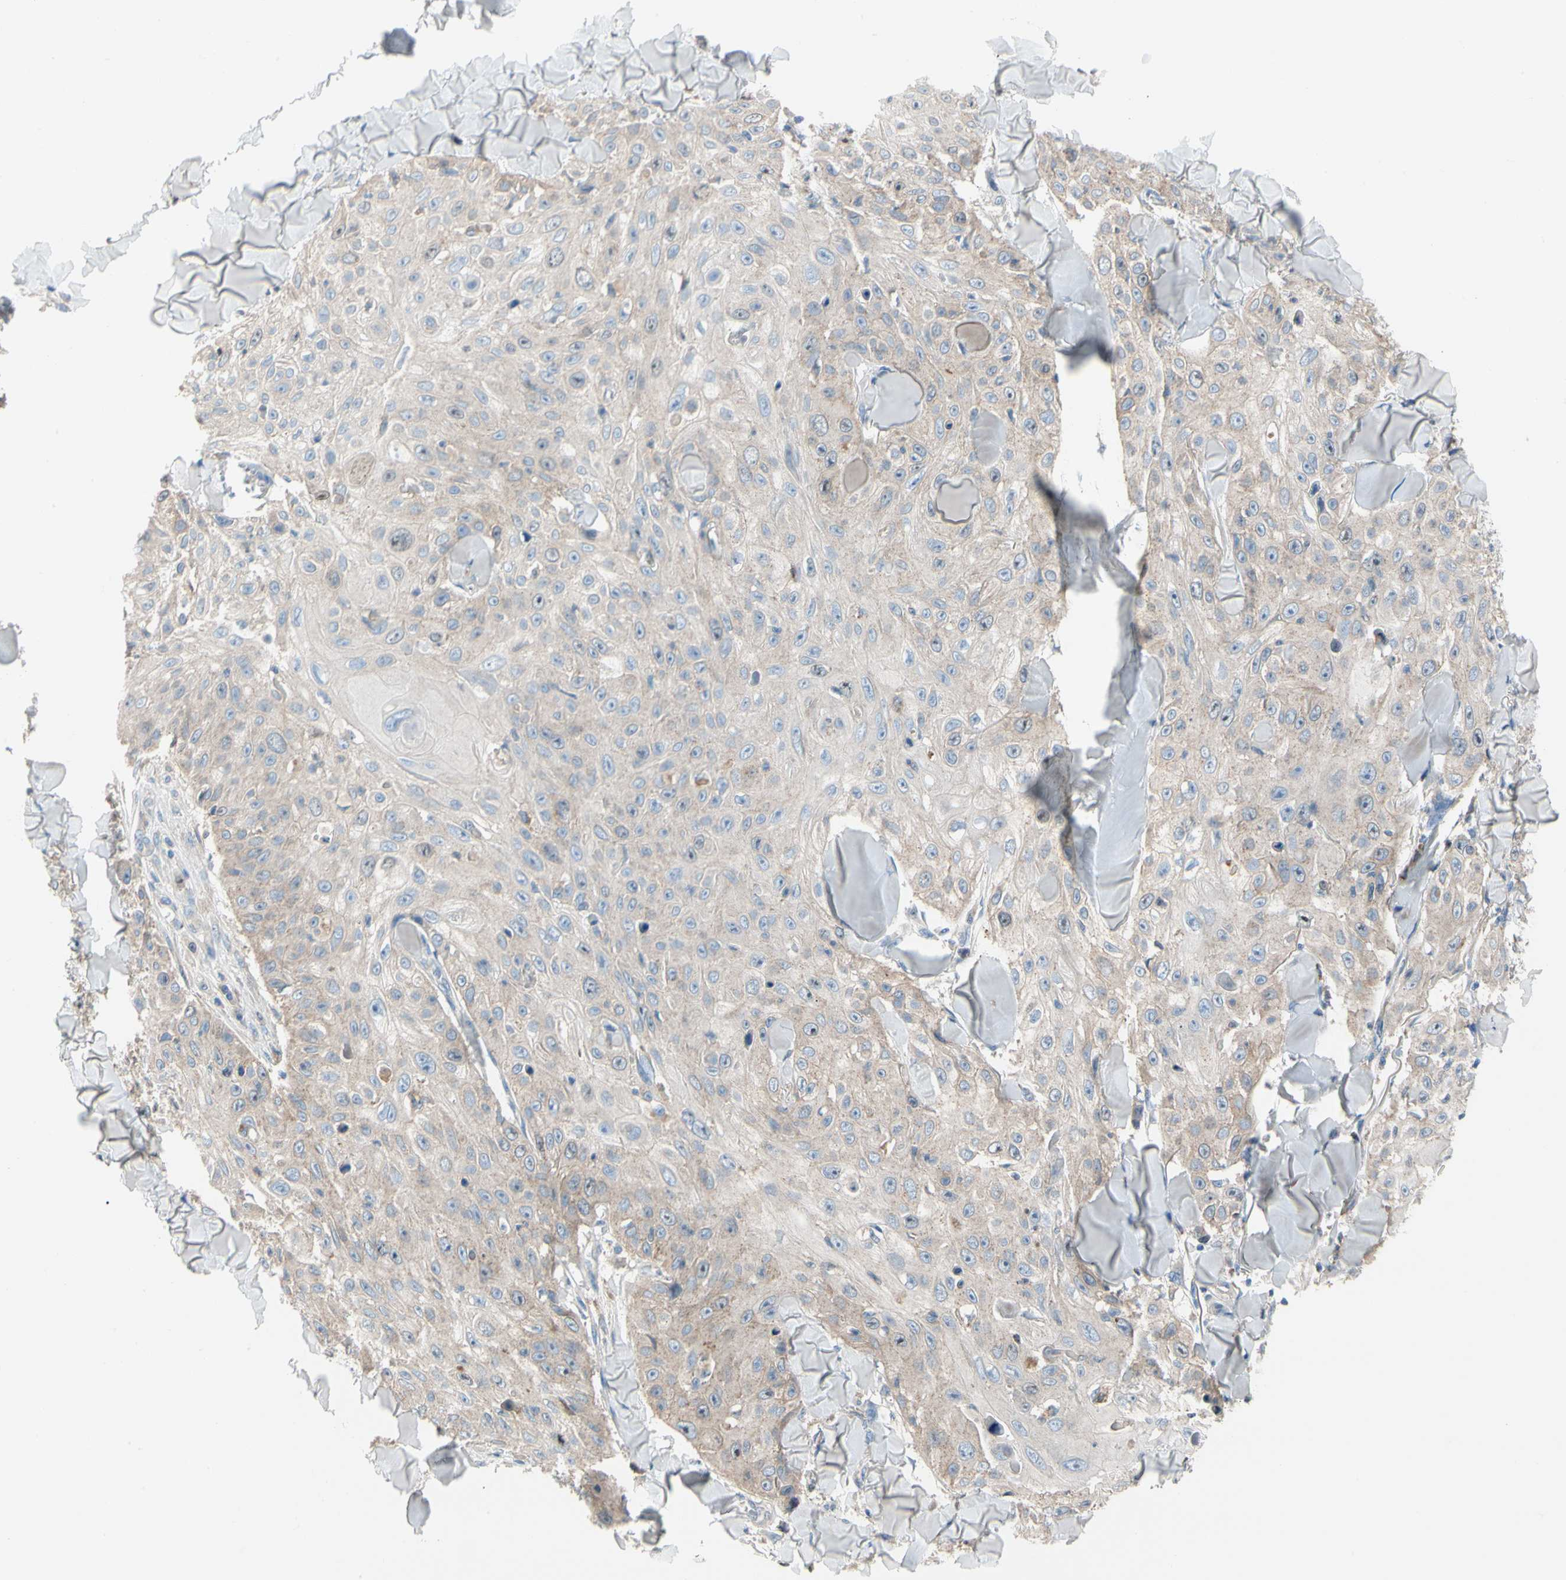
{"staining": {"intensity": "moderate", "quantity": "<25%", "location": "cytoplasmic/membranous,nuclear"}, "tissue": "skin cancer", "cell_type": "Tumor cells", "image_type": "cancer", "snomed": [{"axis": "morphology", "description": "Squamous cell carcinoma, NOS"}, {"axis": "topography", "description": "Skin"}], "caption": "Protein expression analysis of skin cancer displays moderate cytoplasmic/membranous and nuclear expression in about <25% of tumor cells.", "gene": "HJURP", "patient": {"sex": "male", "age": 86}}